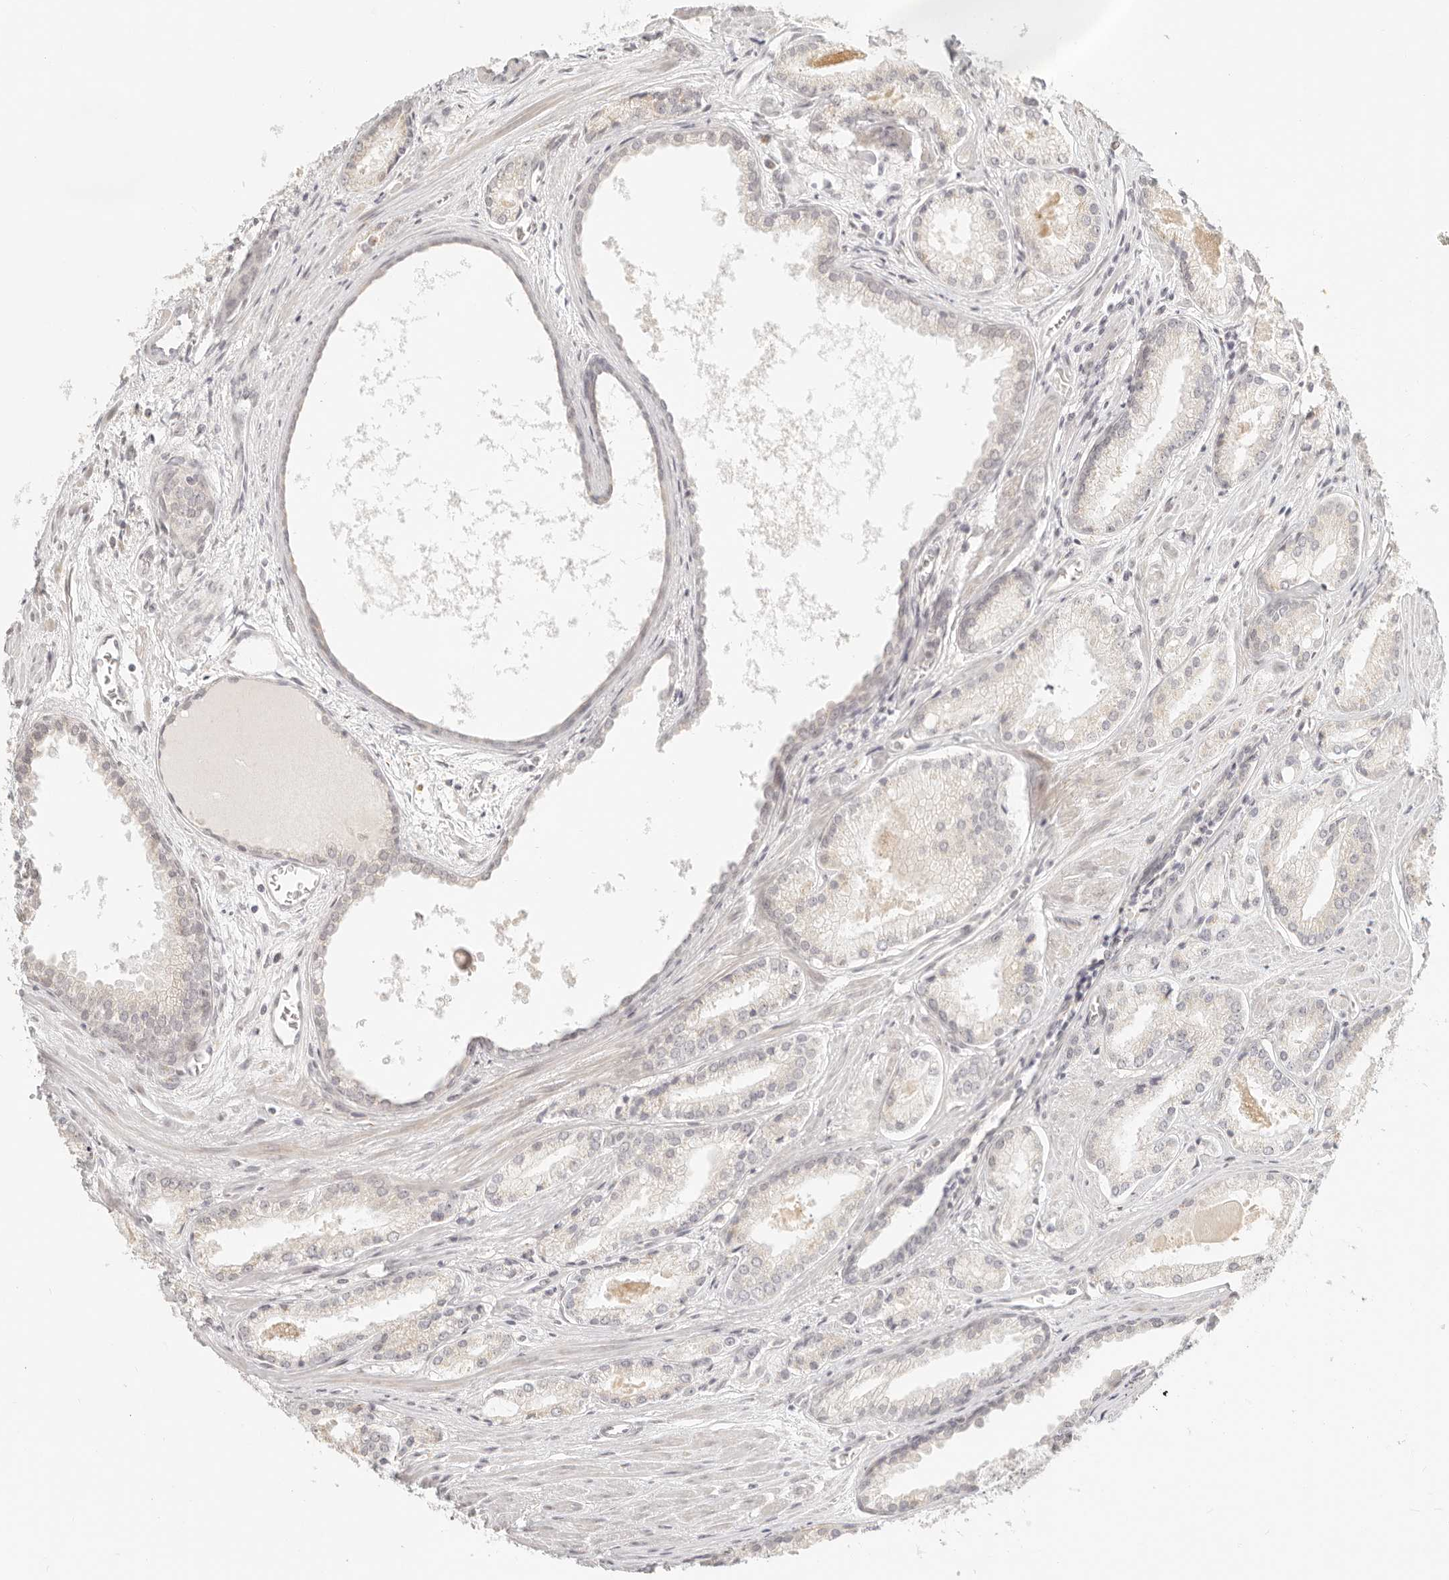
{"staining": {"intensity": "negative", "quantity": "none", "location": "none"}, "tissue": "prostate cancer", "cell_type": "Tumor cells", "image_type": "cancer", "snomed": [{"axis": "morphology", "description": "Adenocarcinoma, Low grade"}, {"axis": "topography", "description": "Prostate"}], "caption": "Protein analysis of prostate cancer (low-grade adenocarcinoma) demonstrates no significant expression in tumor cells.", "gene": "FAM20B", "patient": {"sex": "male", "age": 54}}